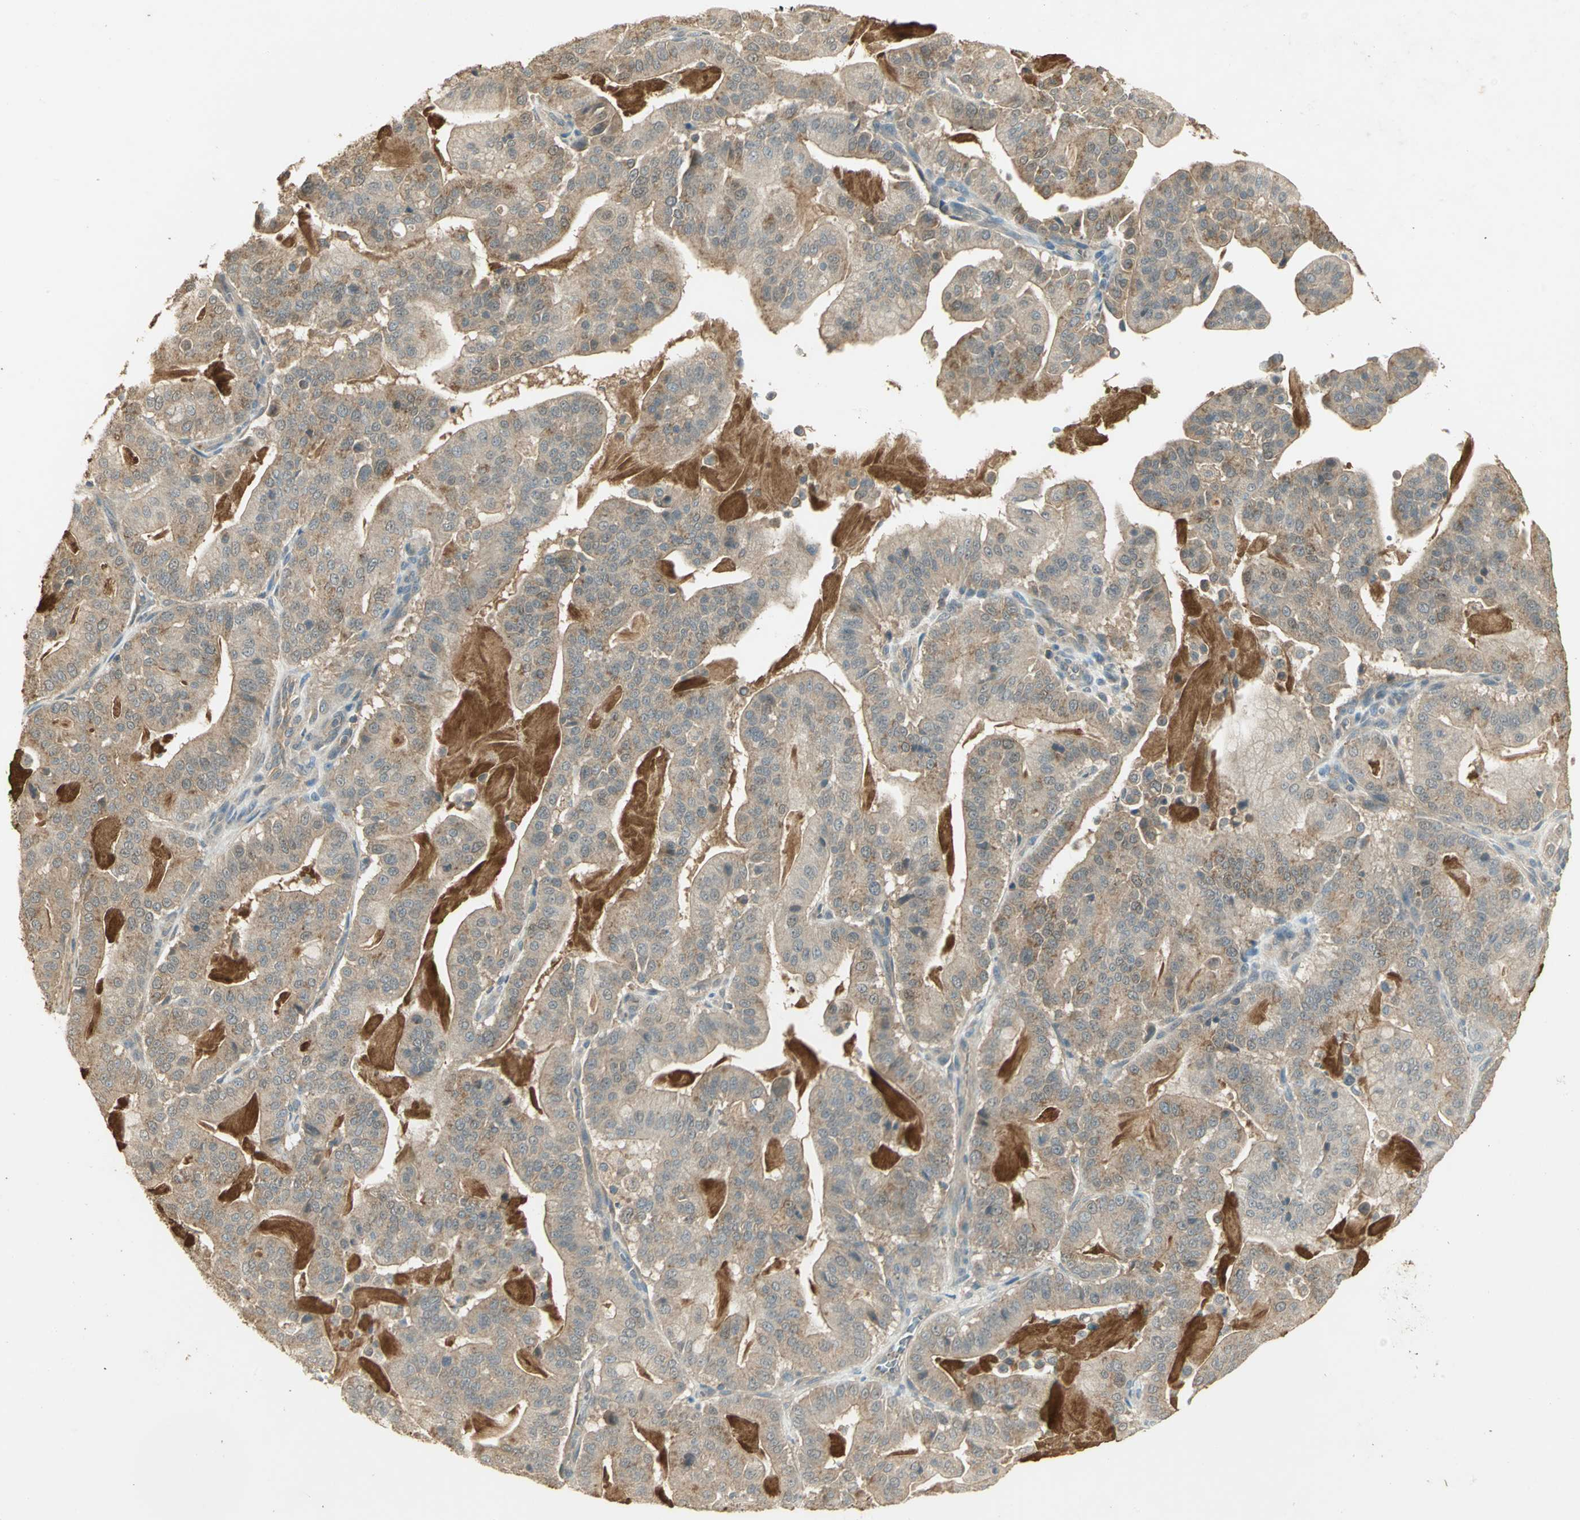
{"staining": {"intensity": "moderate", "quantity": ">75%", "location": "cytoplasmic/membranous"}, "tissue": "pancreatic cancer", "cell_type": "Tumor cells", "image_type": "cancer", "snomed": [{"axis": "morphology", "description": "Adenocarcinoma, NOS"}, {"axis": "topography", "description": "Pancreas"}], "caption": "Approximately >75% of tumor cells in human pancreatic adenocarcinoma display moderate cytoplasmic/membranous protein expression as visualized by brown immunohistochemical staining.", "gene": "KEAP1", "patient": {"sex": "male", "age": 63}}